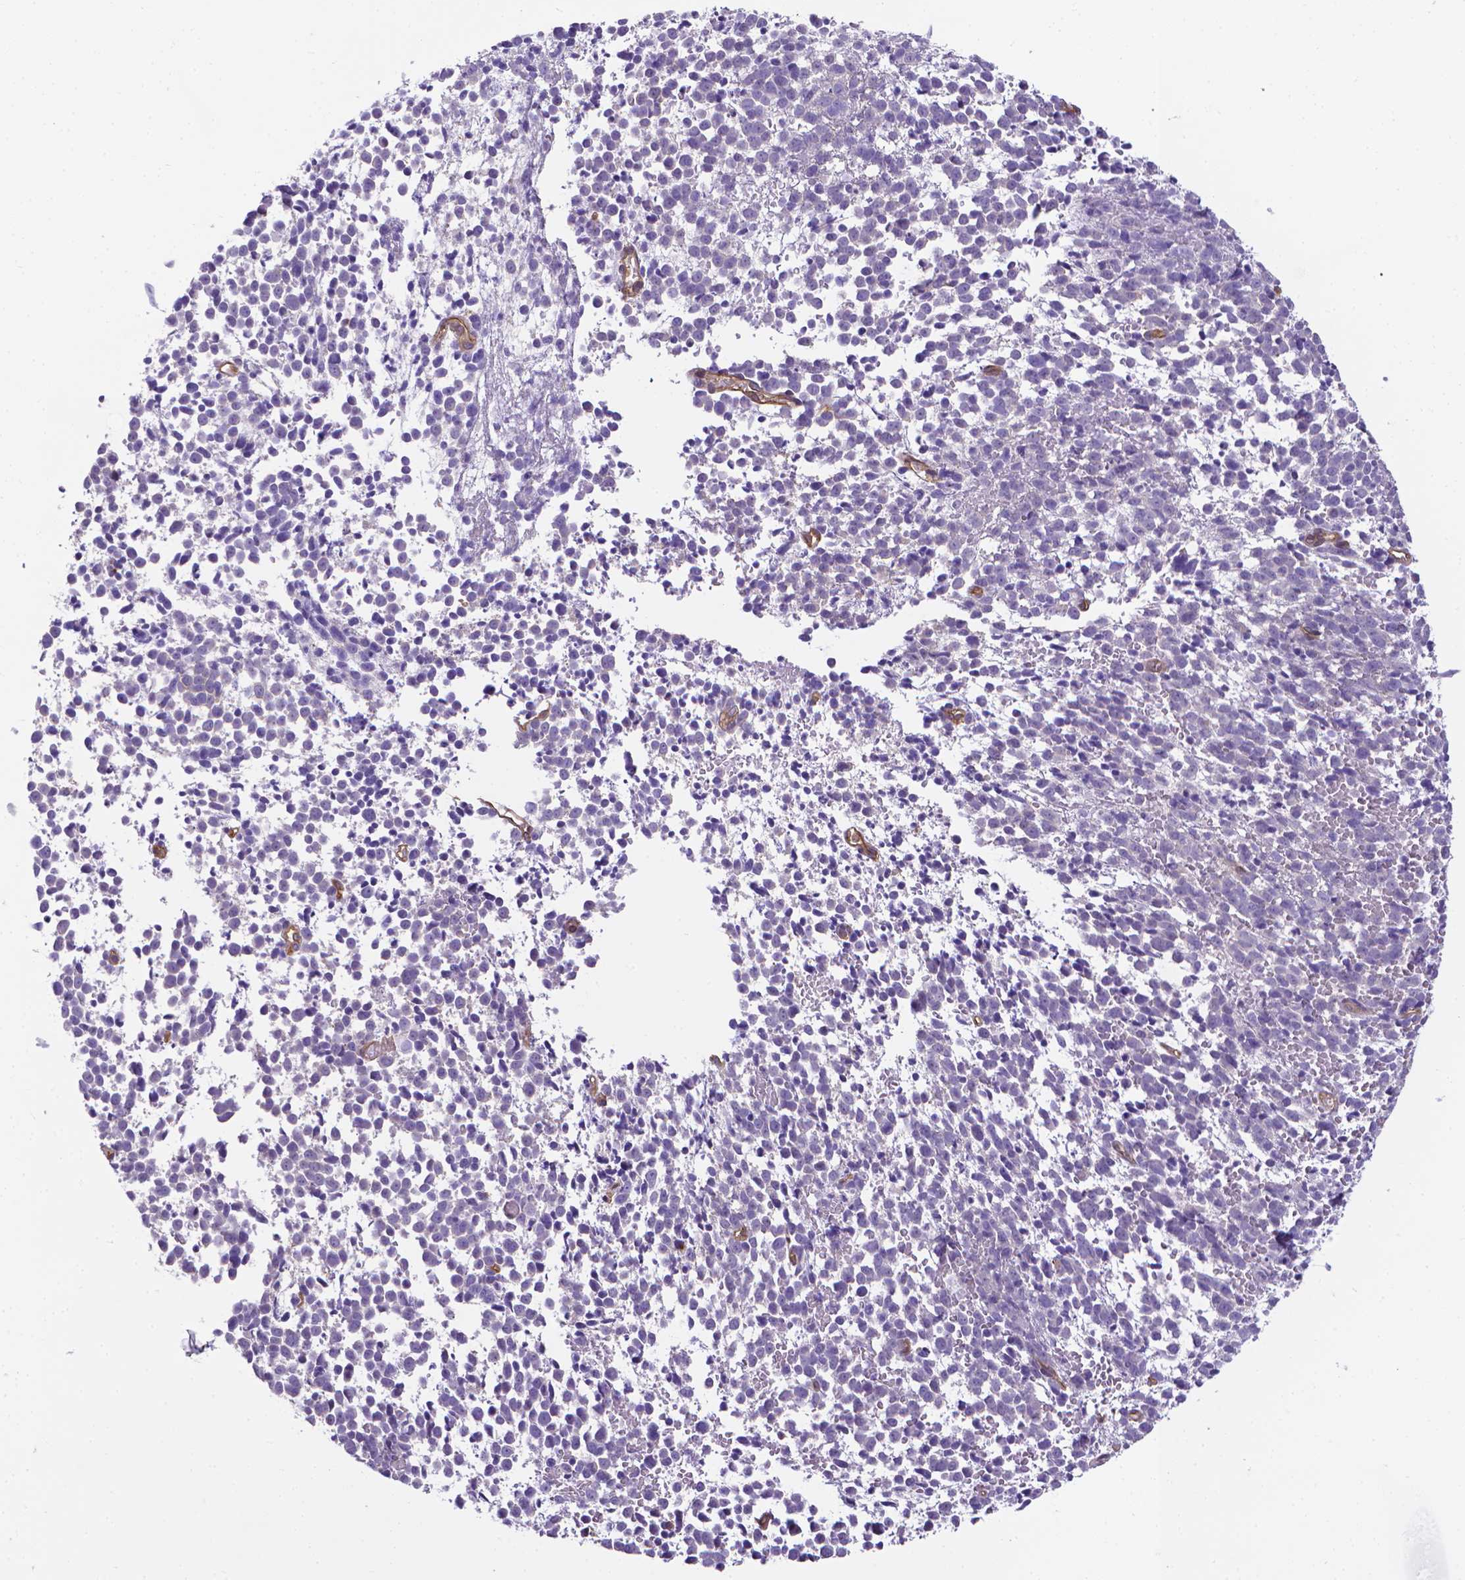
{"staining": {"intensity": "negative", "quantity": "none", "location": "none"}, "tissue": "melanoma", "cell_type": "Tumor cells", "image_type": "cancer", "snomed": [{"axis": "morphology", "description": "Malignant melanoma, NOS"}, {"axis": "topography", "description": "Skin"}], "caption": "This is a histopathology image of immunohistochemistry (IHC) staining of melanoma, which shows no expression in tumor cells.", "gene": "CLIC4", "patient": {"sex": "female", "age": 70}}